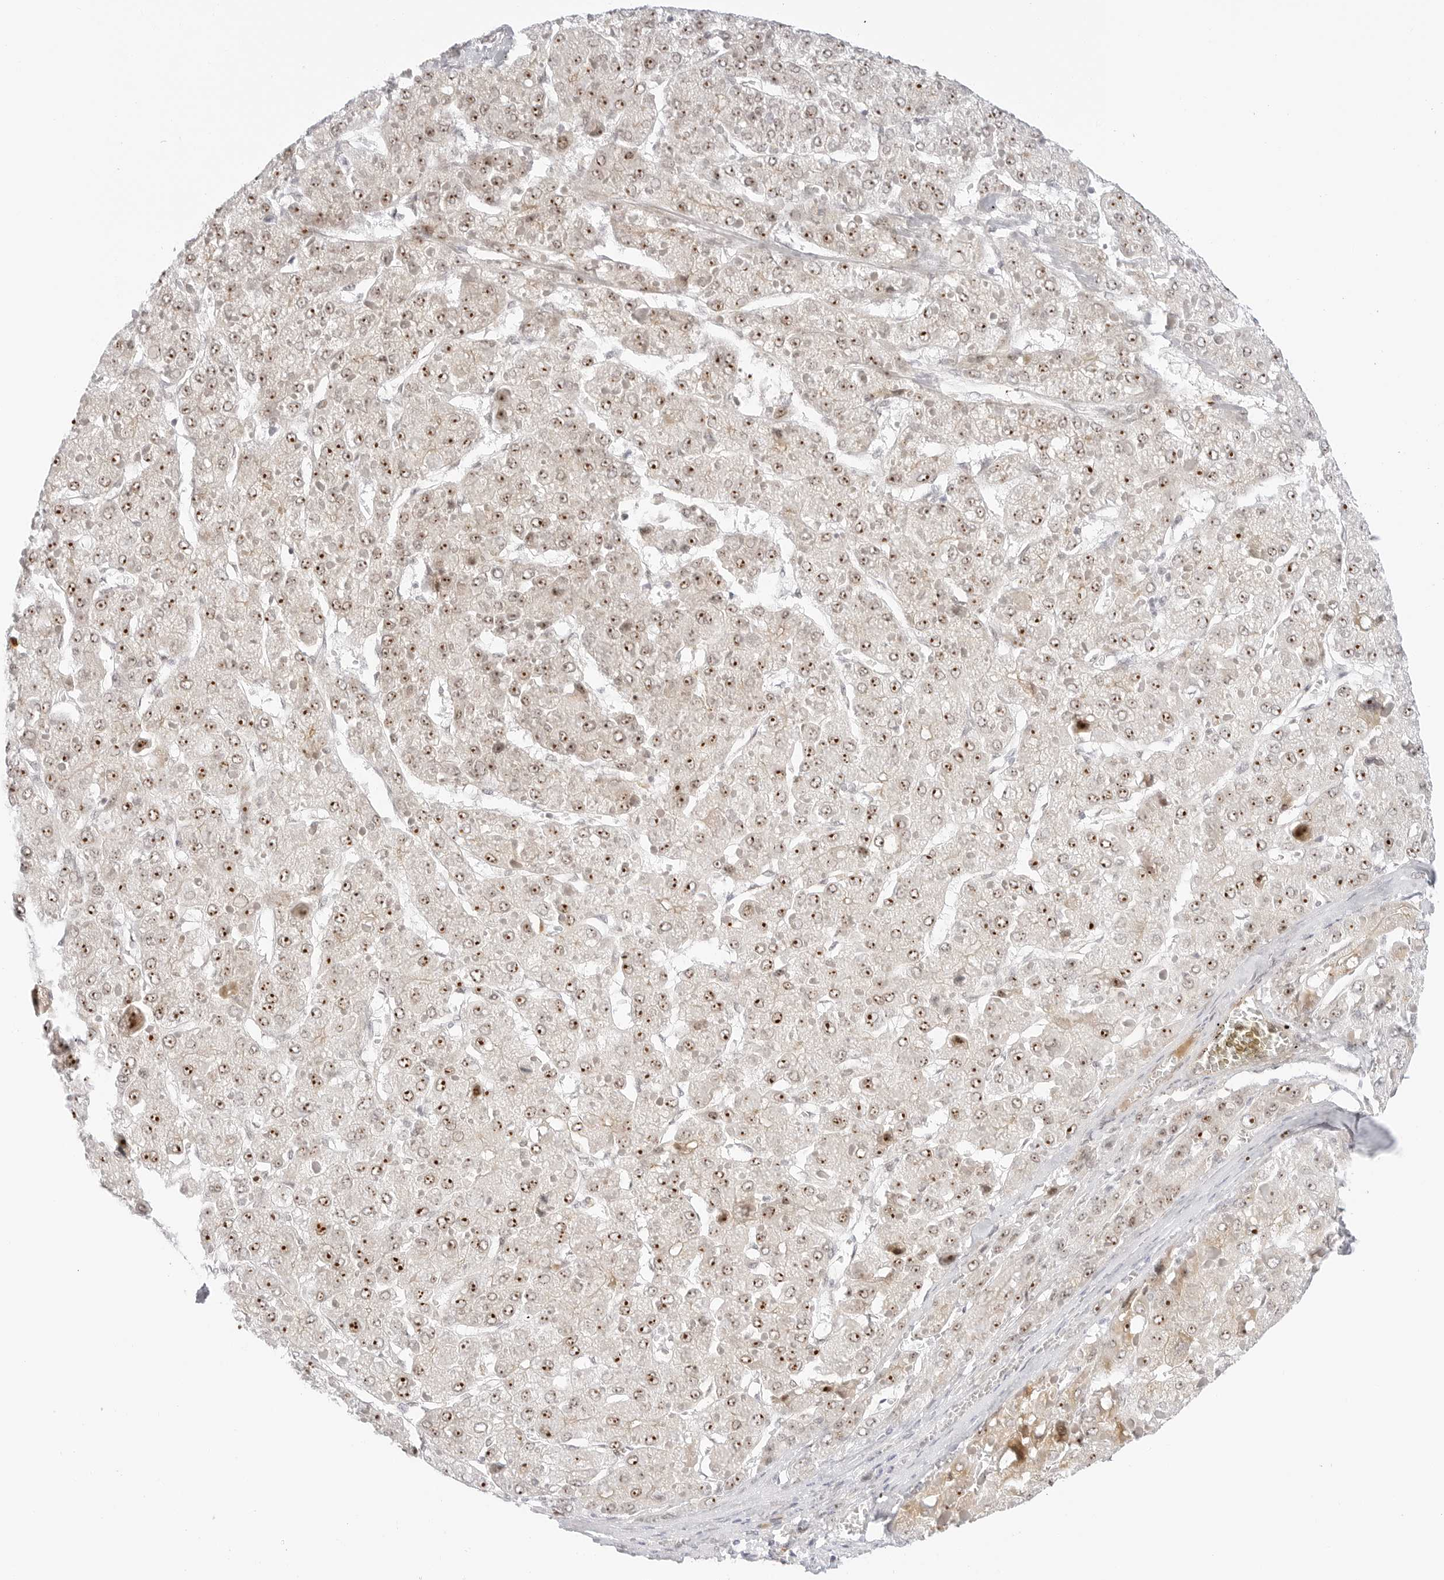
{"staining": {"intensity": "moderate", "quantity": ">75%", "location": "nuclear"}, "tissue": "liver cancer", "cell_type": "Tumor cells", "image_type": "cancer", "snomed": [{"axis": "morphology", "description": "Carcinoma, Hepatocellular, NOS"}, {"axis": "topography", "description": "Liver"}], "caption": "Immunohistochemistry (IHC) histopathology image of neoplastic tissue: liver cancer (hepatocellular carcinoma) stained using IHC shows medium levels of moderate protein expression localized specifically in the nuclear of tumor cells, appearing as a nuclear brown color.", "gene": "HIPK3", "patient": {"sex": "female", "age": 73}}